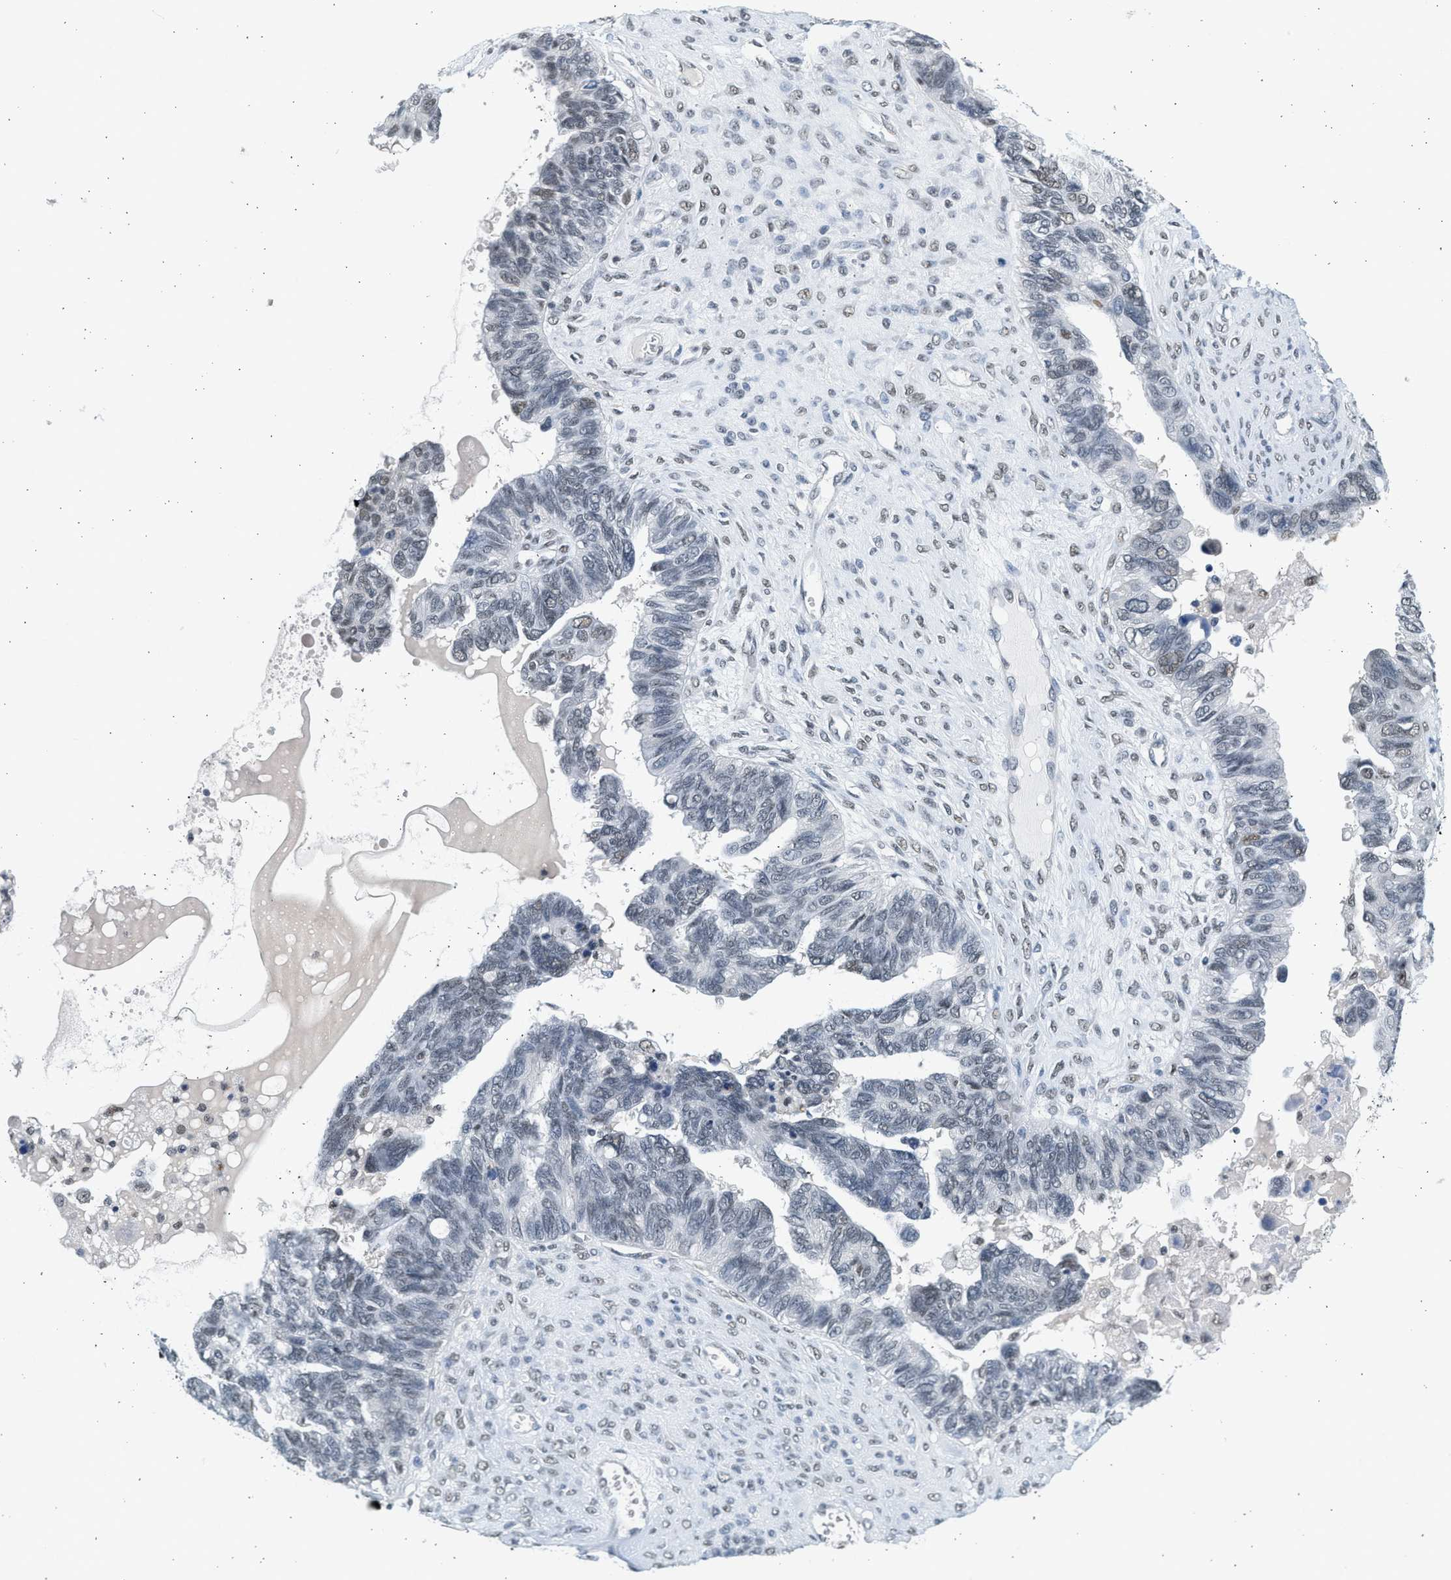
{"staining": {"intensity": "weak", "quantity": "<25%", "location": "nuclear"}, "tissue": "ovarian cancer", "cell_type": "Tumor cells", "image_type": "cancer", "snomed": [{"axis": "morphology", "description": "Cystadenocarcinoma, serous, NOS"}, {"axis": "topography", "description": "Ovary"}], "caption": "Ovarian cancer (serous cystadenocarcinoma) stained for a protein using immunohistochemistry demonstrates no positivity tumor cells.", "gene": "HIPK1", "patient": {"sex": "female", "age": 79}}